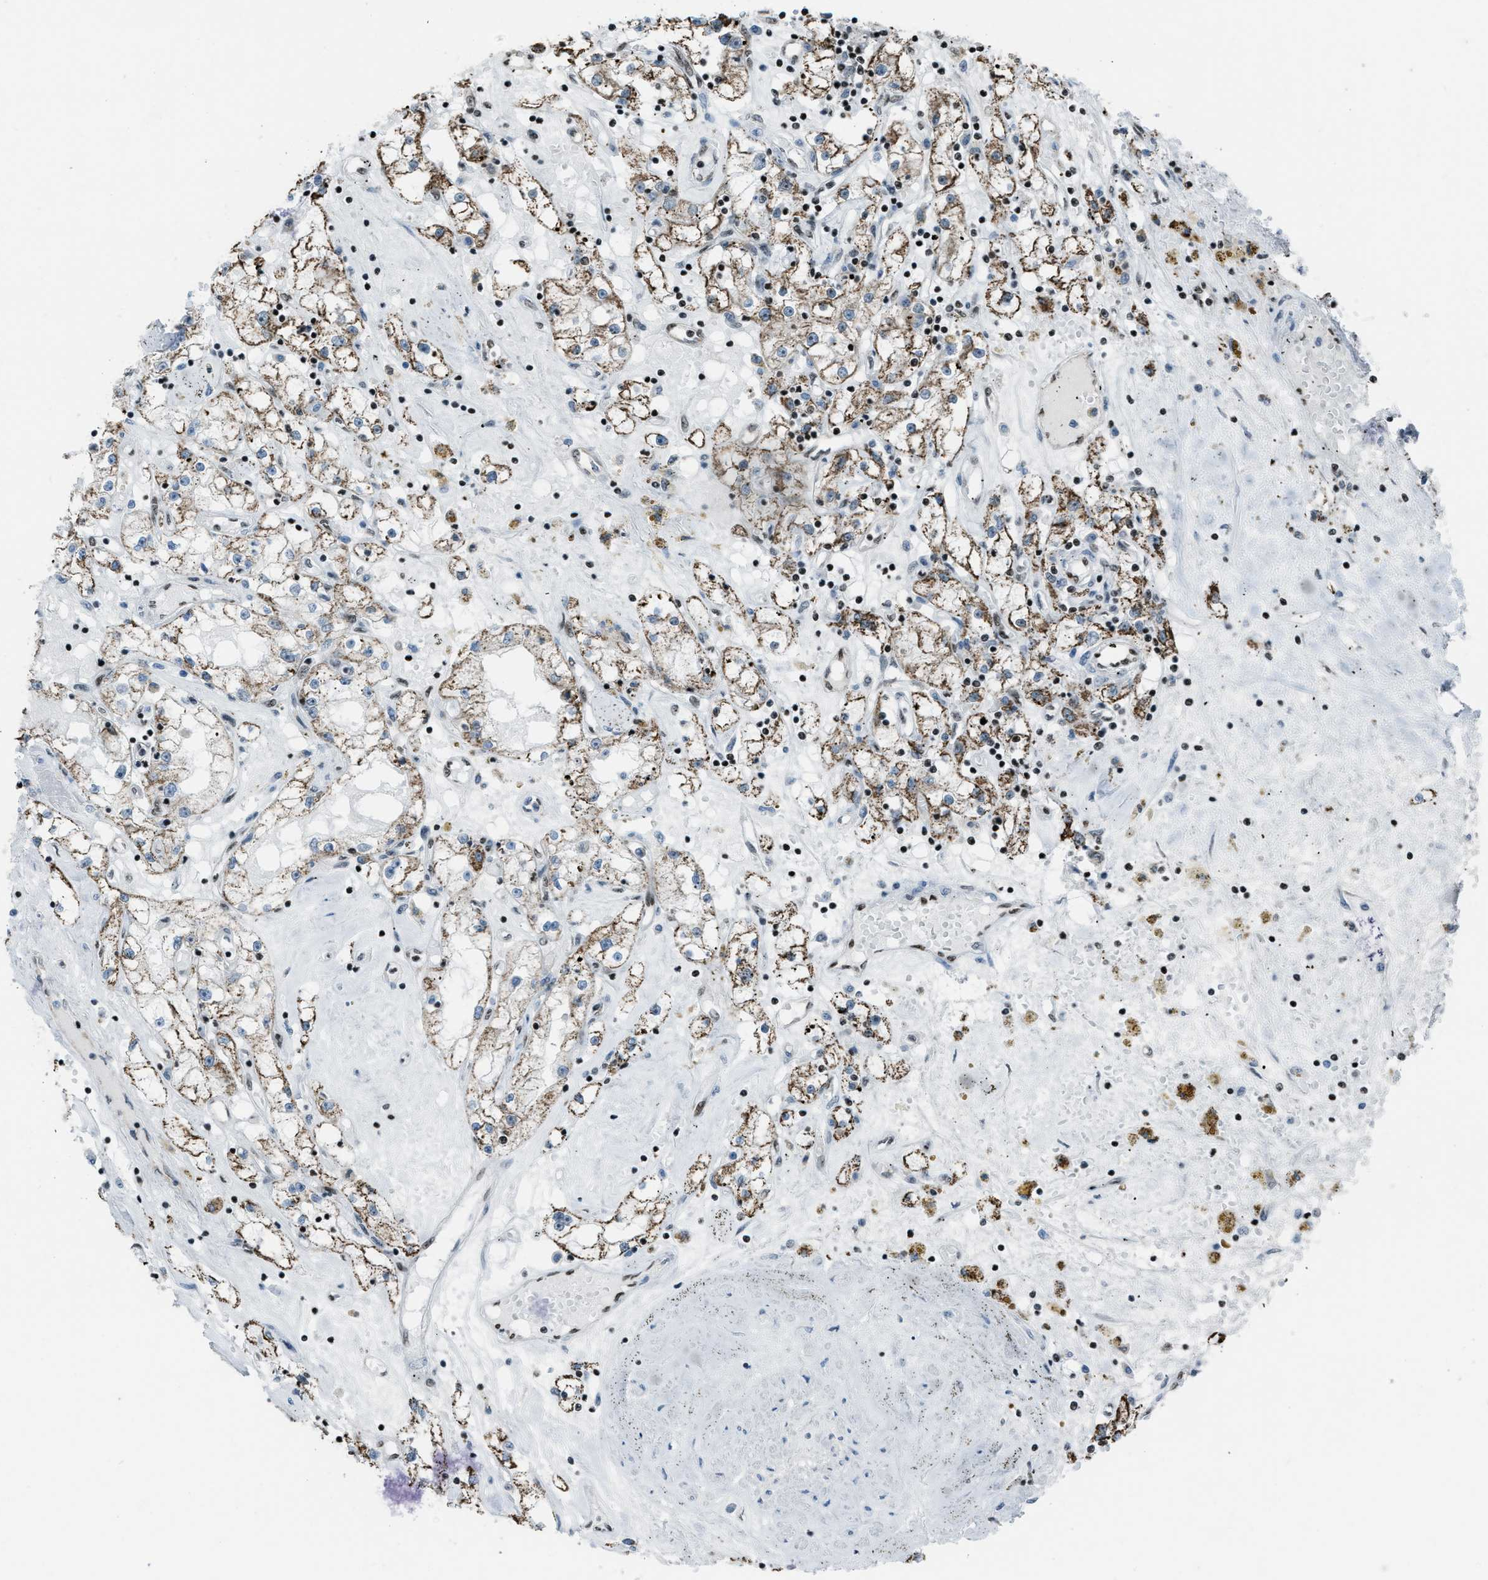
{"staining": {"intensity": "moderate", "quantity": ">75%", "location": "cytoplasmic/membranous"}, "tissue": "renal cancer", "cell_type": "Tumor cells", "image_type": "cancer", "snomed": [{"axis": "morphology", "description": "Adenocarcinoma, NOS"}, {"axis": "topography", "description": "Kidney"}], "caption": "Immunohistochemical staining of human renal adenocarcinoma reveals moderate cytoplasmic/membranous protein positivity in about >75% of tumor cells.", "gene": "SLFN5", "patient": {"sex": "male", "age": 56}}